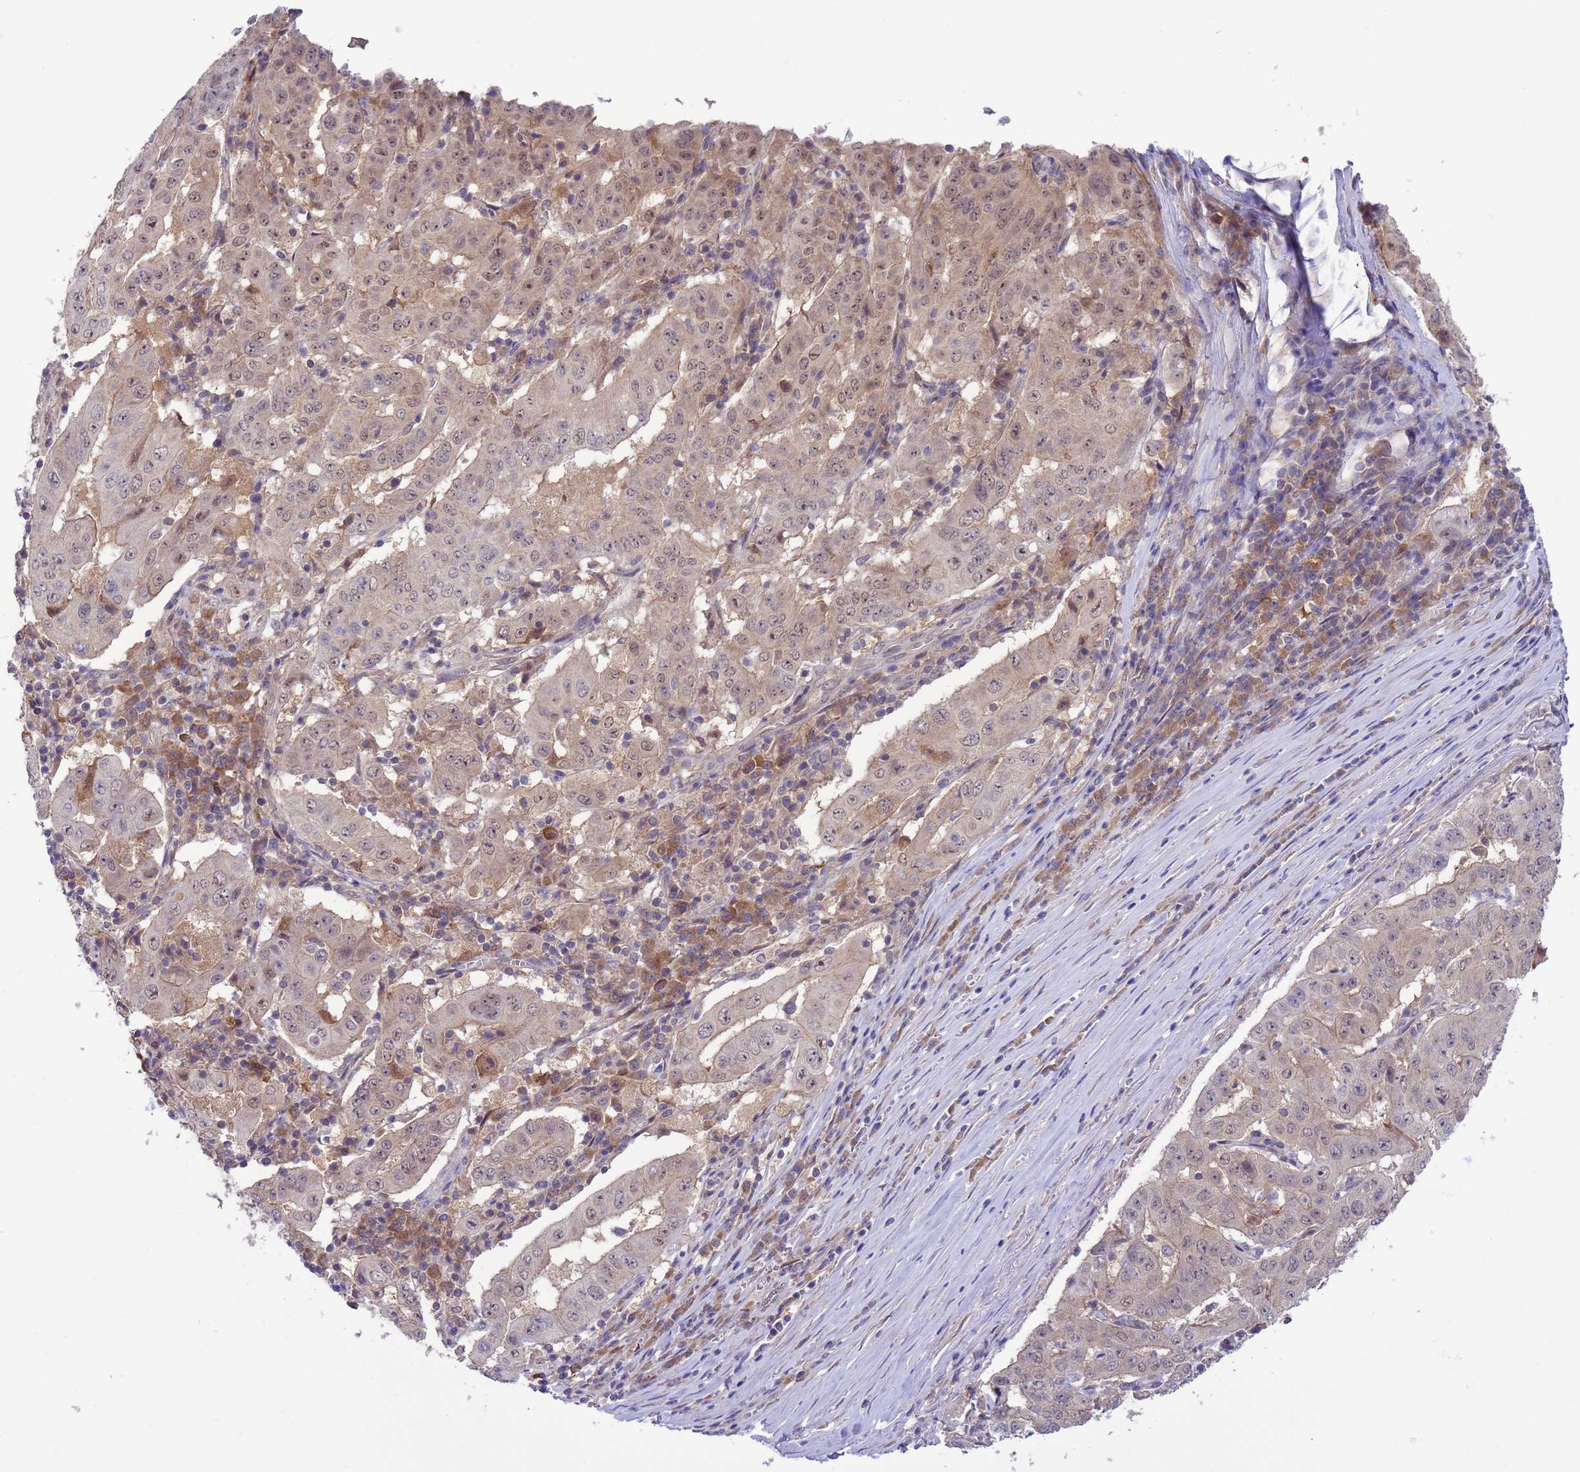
{"staining": {"intensity": "weak", "quantity": "25%-75%", "location": "cytoplasmic/membranous,nuclear"}, "tissue": "pancreatic cancer", "cell_type": "Tumor cells", "image_type": "cancer", "snomed": [{"axis": "morphology", "description": "Adenocarcinoma, NOS"}, {"axis": "topography", "description": "Pancreas"}], "caption": "Weak cytoplasmic/membranous and nuclear positivity for a protein is identified in about 25%-75% of tumor cells of pancreatic adenocarcinoma using immunohistochemistry (IHC).", "gene": "ZNF461", "patient": {"sex": "male", "age": 63}}